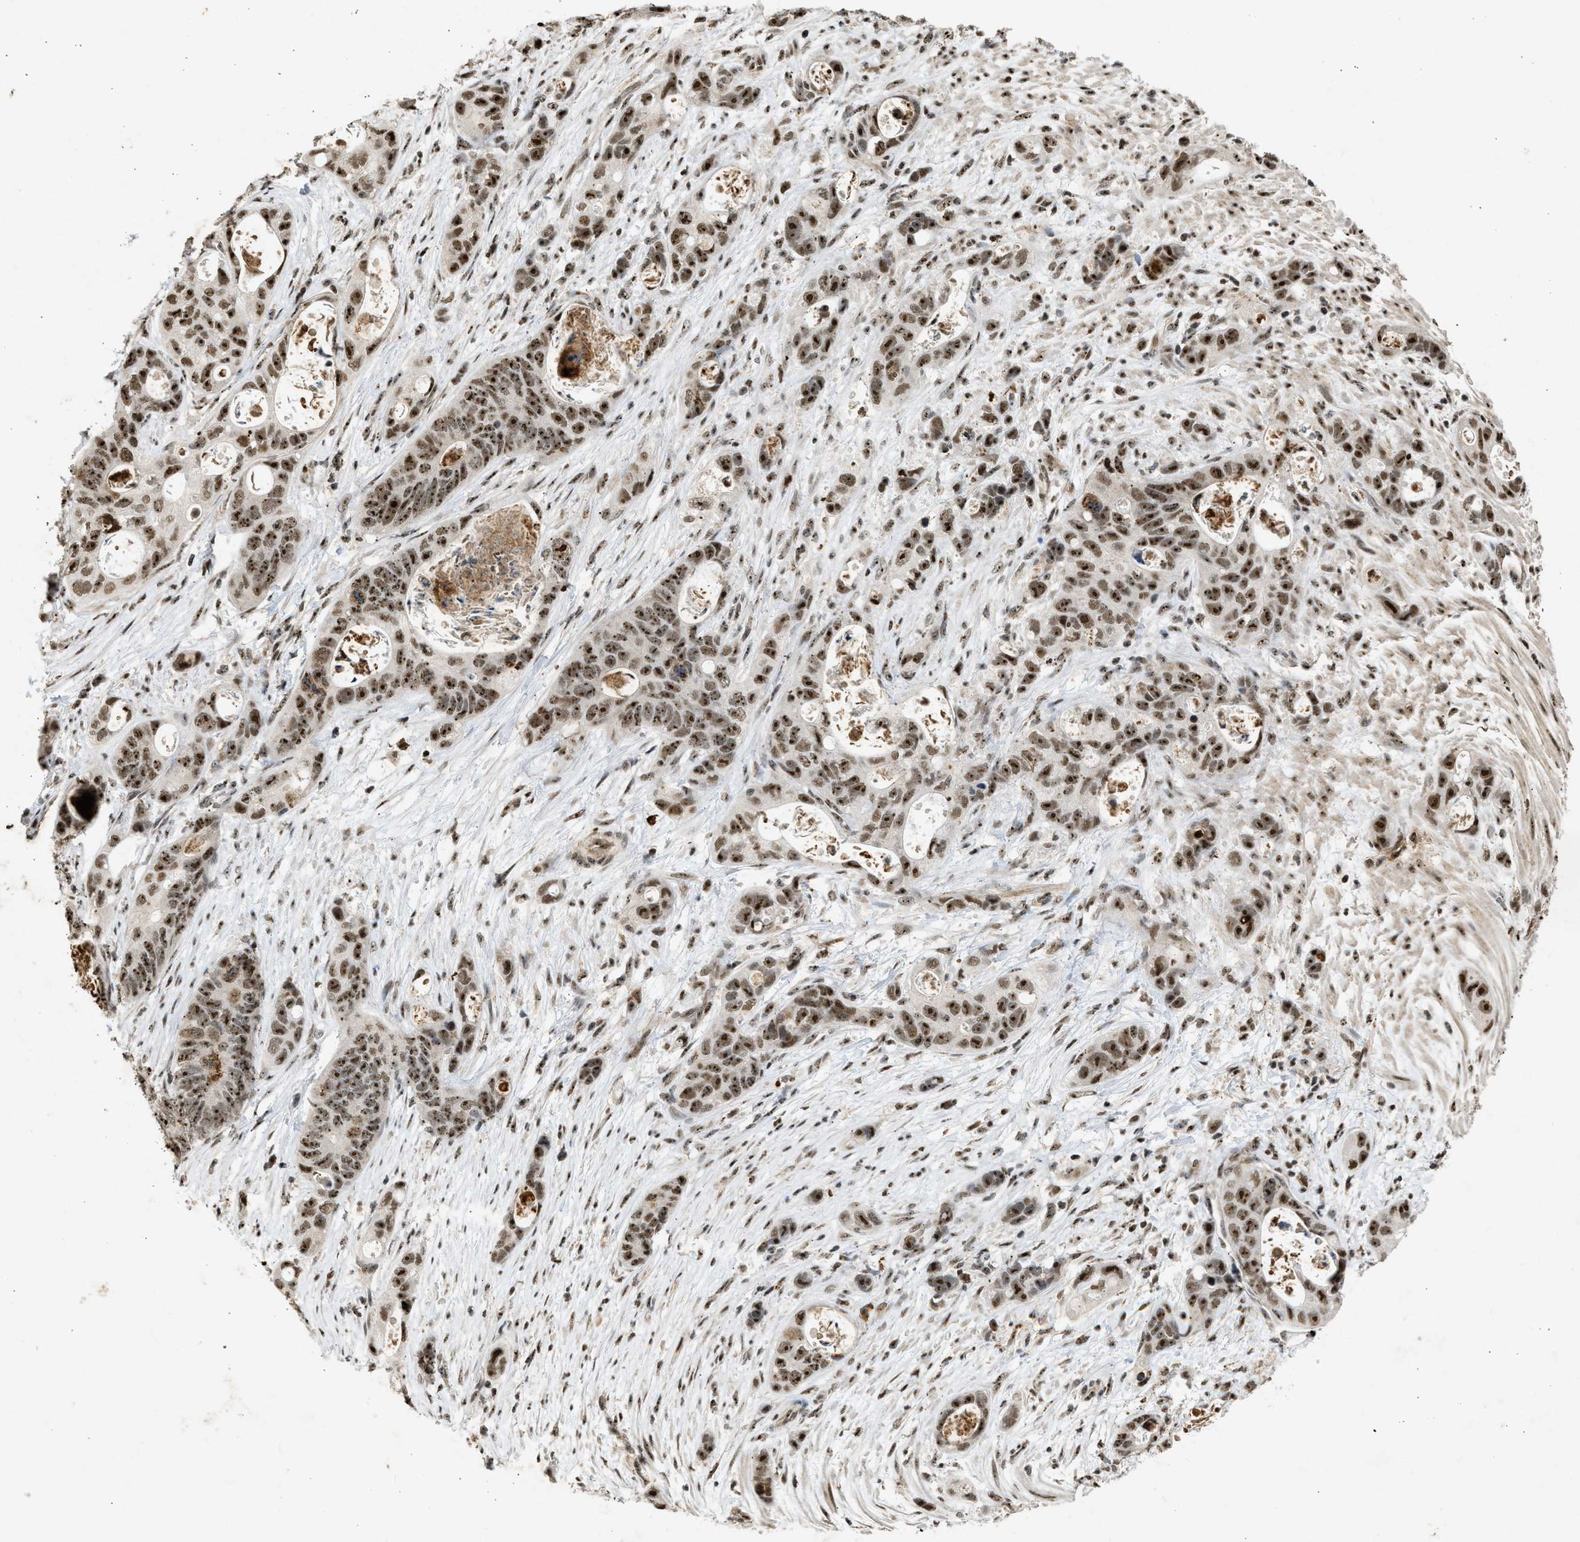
{"staining": {"intensity": "strong", "quantity": ">75%", "location": "nuclear"}, "tissue": "stomach cancer", "cell_type": "Tumor cells", "image_type": "cancer", "snomed": [{"axis": "morphology", "description": "Normal tissue, NOS"}, {"axis": "morphology", "description": "Adenocarcinoma, NOS"}, {"axis": "topography", "description": "Stomach"}], "caption": "Stomach cancer (adenocarcinoma) tissue exhibits strong nuclear expression in approximately >75% of tumor cells", "gene": "TFDP2", "patient": {"sex": "female", "age": 89}}